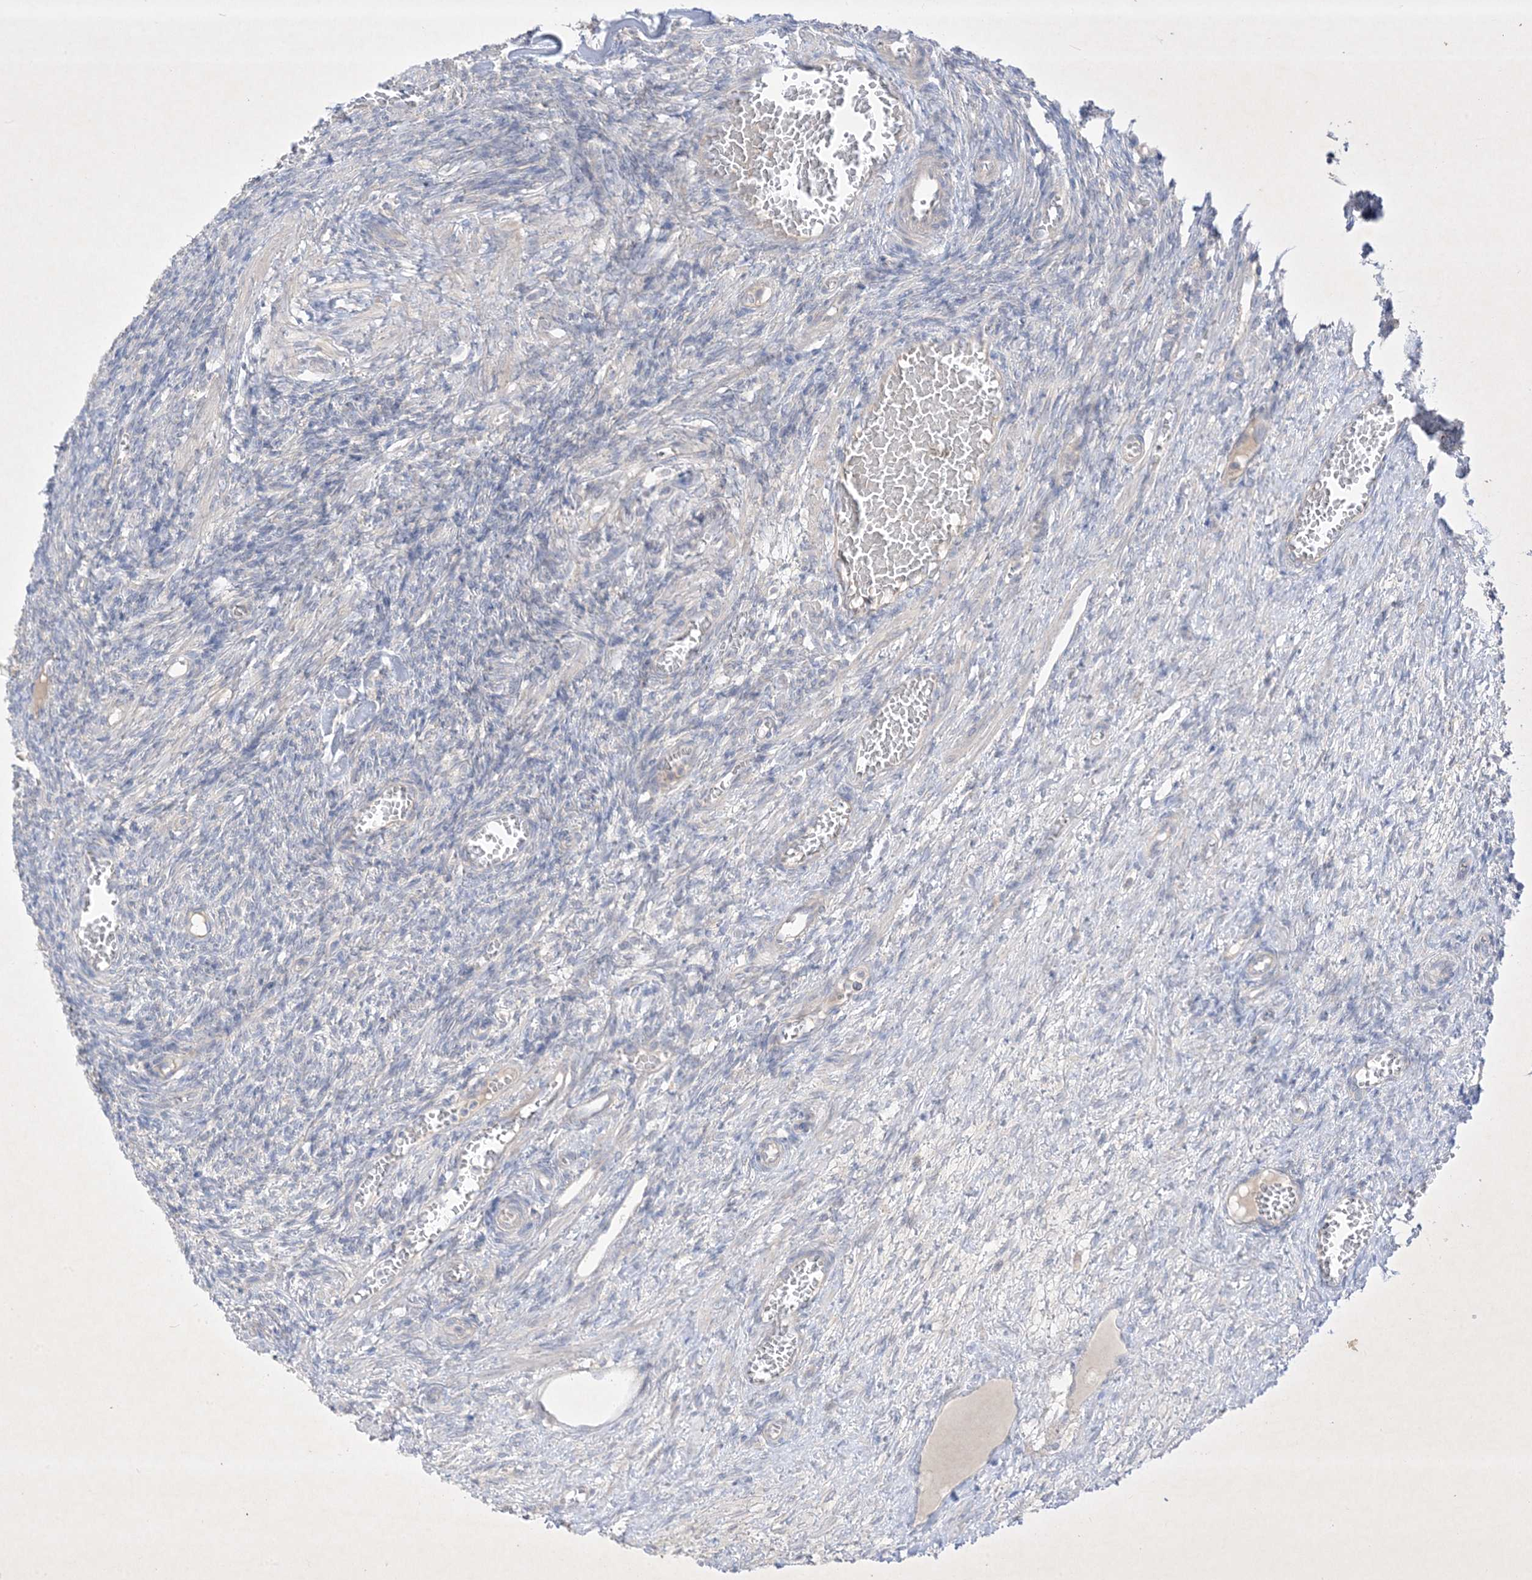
{"staining": {"intensity": "negative", "quantity": "none", "location": "none"}, "tissue": "ovary", "cell_type": "Ovarian stroma cells", "image_type": "normal", "snomed": [{"axis": "morphology", "description": "Normal tissue, NOS"}, {"axis": "topography", "description": "Ovary"}], "caption": "Immunohistochemistry (IHC) micrograph of normal human ovary stained for a protein (brown), which shows no staining in ovarian stroma cells.", "gene": "PLEKHA3", "patient": {"sex": "female", "age": 27}}